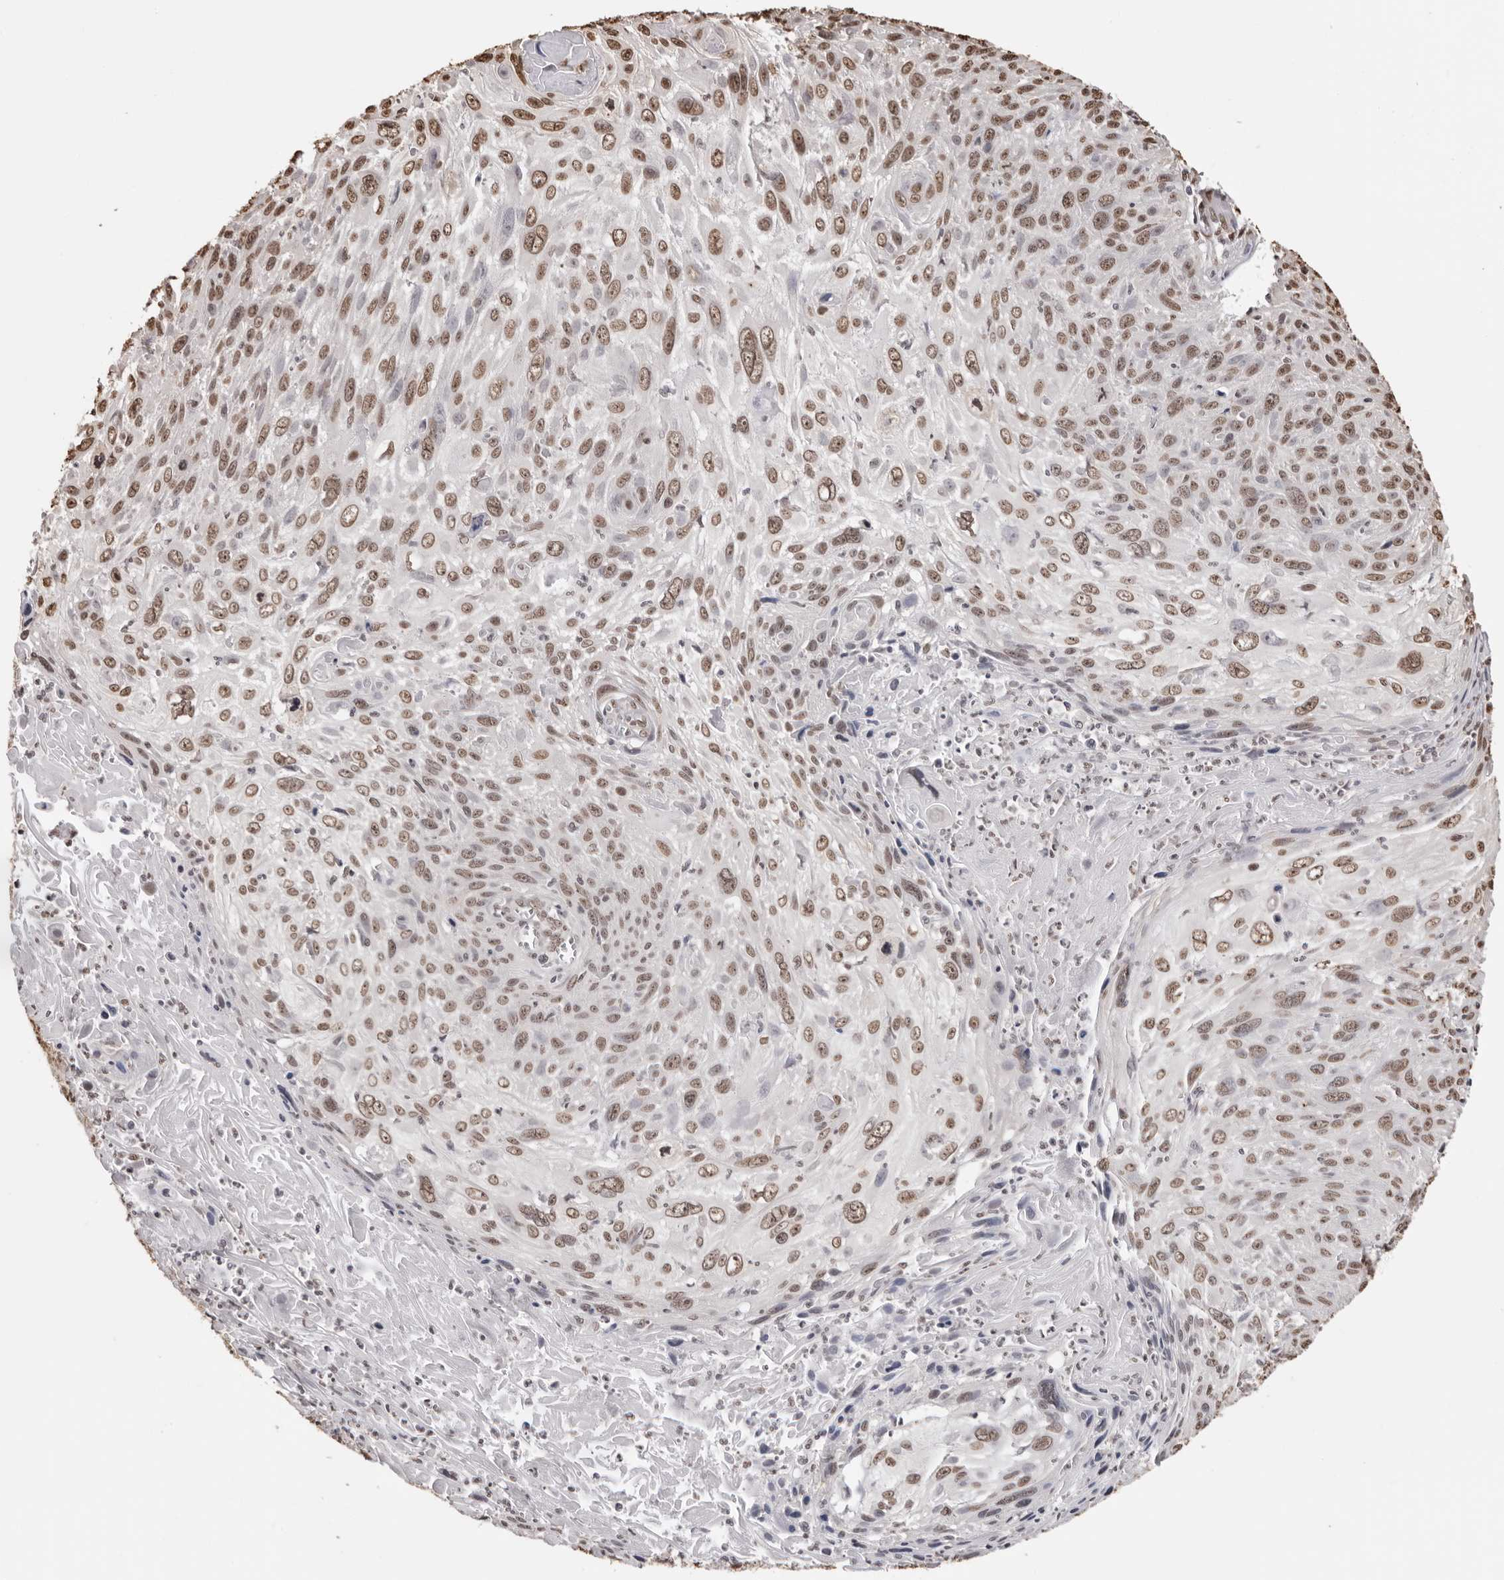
{"staining": {"intensity": "moderate", "quantity": ">75%", "location": "nuclear"}, "tissue": "cervical cancer", "cell_type": "Tumor cells", "image_type": "cancer", "snomed": [{"axis": "morphology", "description": "Squamous cell carcinoma, NOS"}, {"axis": "topography", "description": "Cervix"}], "caption": "The immunohistochemical stain labels moderate nuclear expression in tumor cells of cervical cancer (squamous cell carcinoma) tissue. (Brightfield microscopy of DAB IHC at high magnification).", "gene": "OLIG3", "patient": {"sex": "female", "age": 51}}